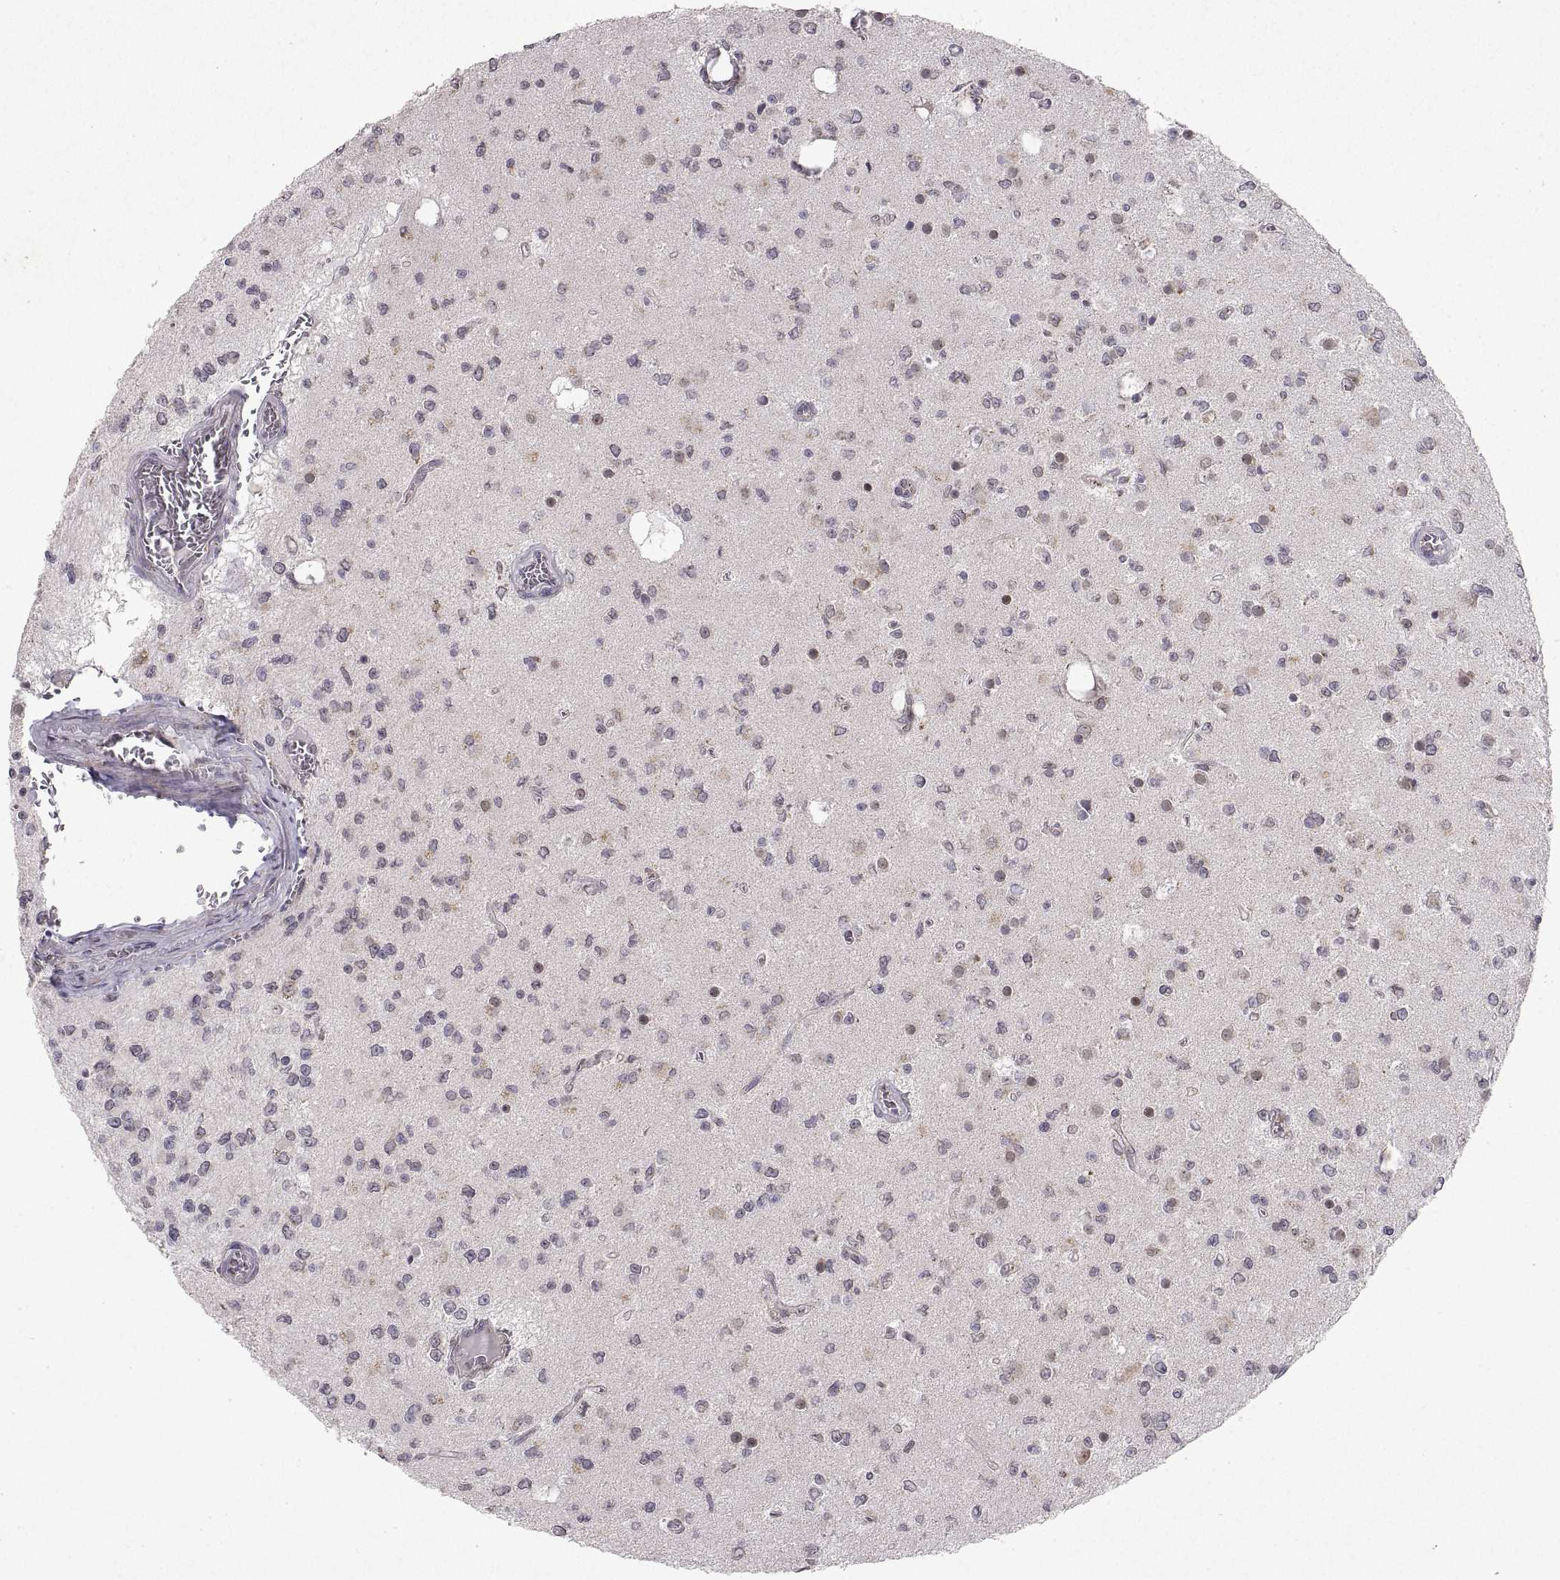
{"staining": {"intensity": "negative", "quantity": "none", "location": "none"}, "tissue": "glioma", "cell_type": "Tumor cells", "image_type": "cancer", "snomed": [{"axis": "morphology", "description": "Glioma, malignant, Low grade"}, {"axis": "topography", "description": "Brain"}], "caption": "Human low-grade glioma (malignant) stained for a protein using immunohistochemistry displays no expression in tumor cells.", "gene": "MANBAL", "patient": {"sex": "female", "age": 45}}